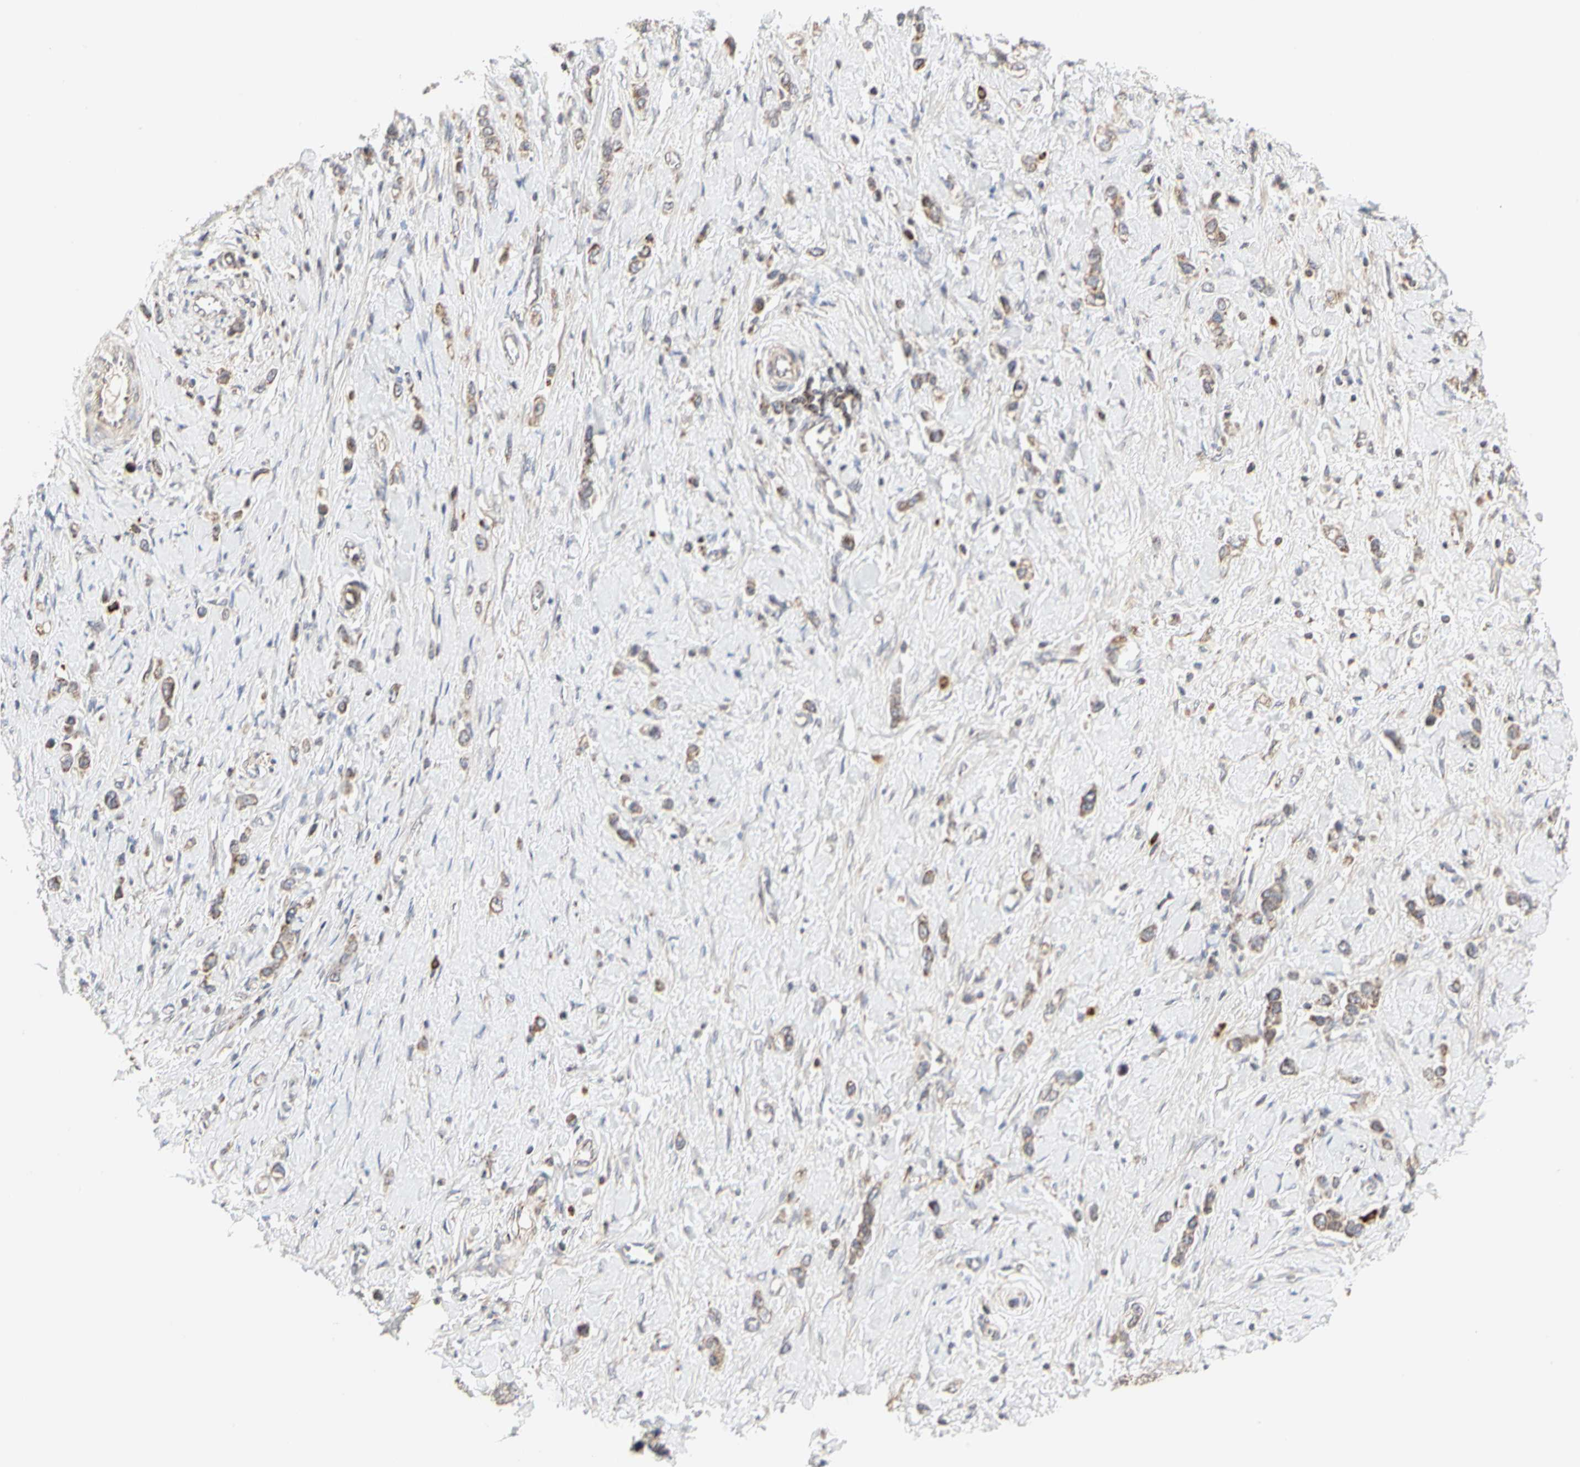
{"staining": {"intensity": "moderate", "quantity": ">75%", "location": "cytoplasmic/membranous"}, "tissue": "stomach cancer", "cell_type": "Tumor cells", "image_type": "cancer", "snomed": [{"axis": "morphology", "description": "Normal tissue, NOS"}, {"axis": "morphology", "description": "Adenocarcinoma, NOS"}, {"axis": "topography", "description": "Stomach, upper"}, {"axis": "topography", "description": "Stomach"}], "caption": "IHC of stomach cancer exhibits medium levels of moderate cytoplasmic/membranous staining in approximately >75% of tumor cells.", "gene": "TSKU", "patient": {"sex": "female", "age": 65}}